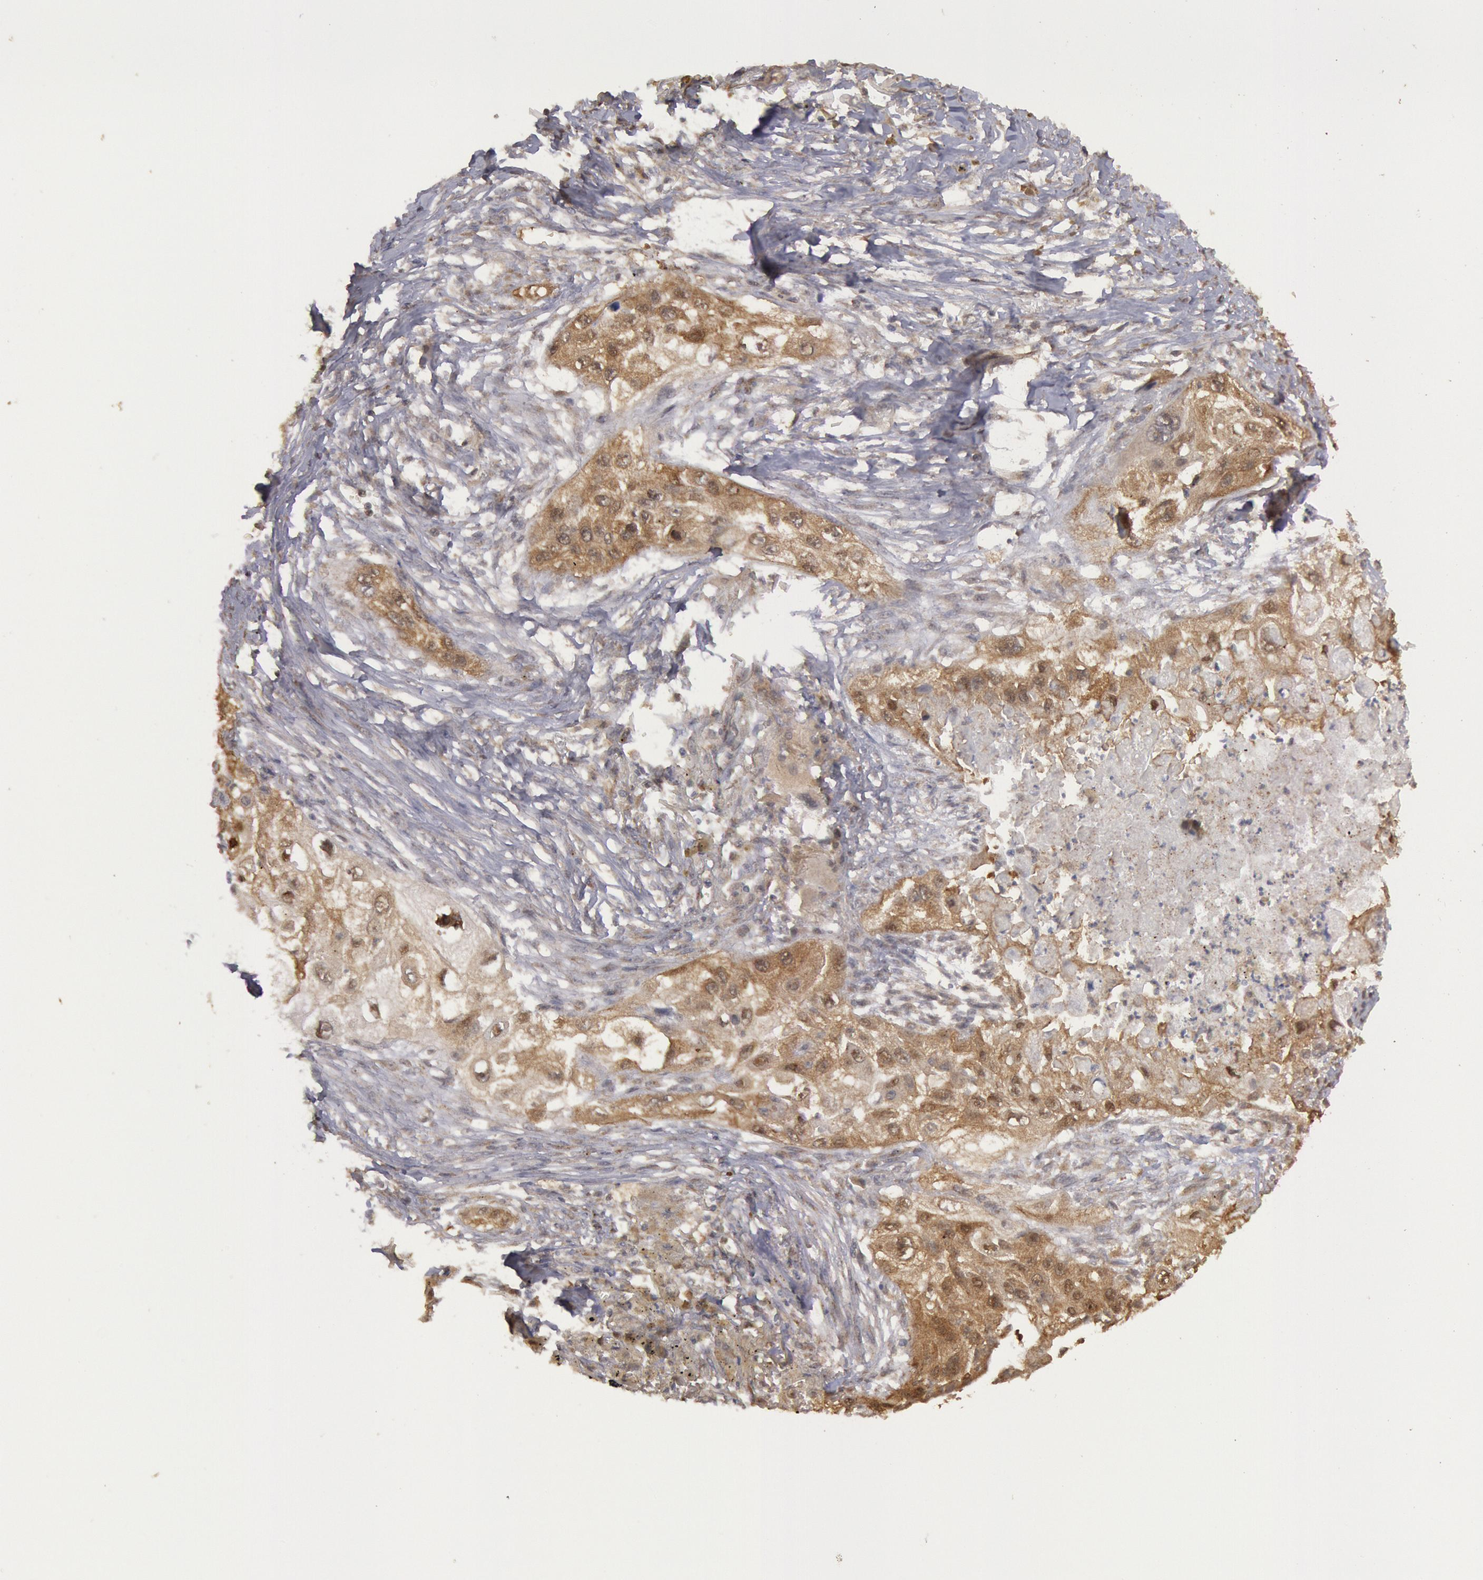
{"staining": {"intensity": "moderate", "quantity": ">75%", "location": "cytoplasmic/membranous,nuclear"}, "tissue": "lung cancer", "cell_type": "Tumor cells", "image_type": "cancer", "snomed": [{"axis": "morphology", "description": "Squamous cell carcinoma, NOS"}, {"axis": "topography", "description": "Lung"}], "caption": "Immunohistochemical staining of lung cancer demonstrates medium levels of moderate cytoplasmic/membranous and nuclear staining in about >75% of tumor cells.", "gene": "USP14", "patient": {"sex": "male", "age": 71}}